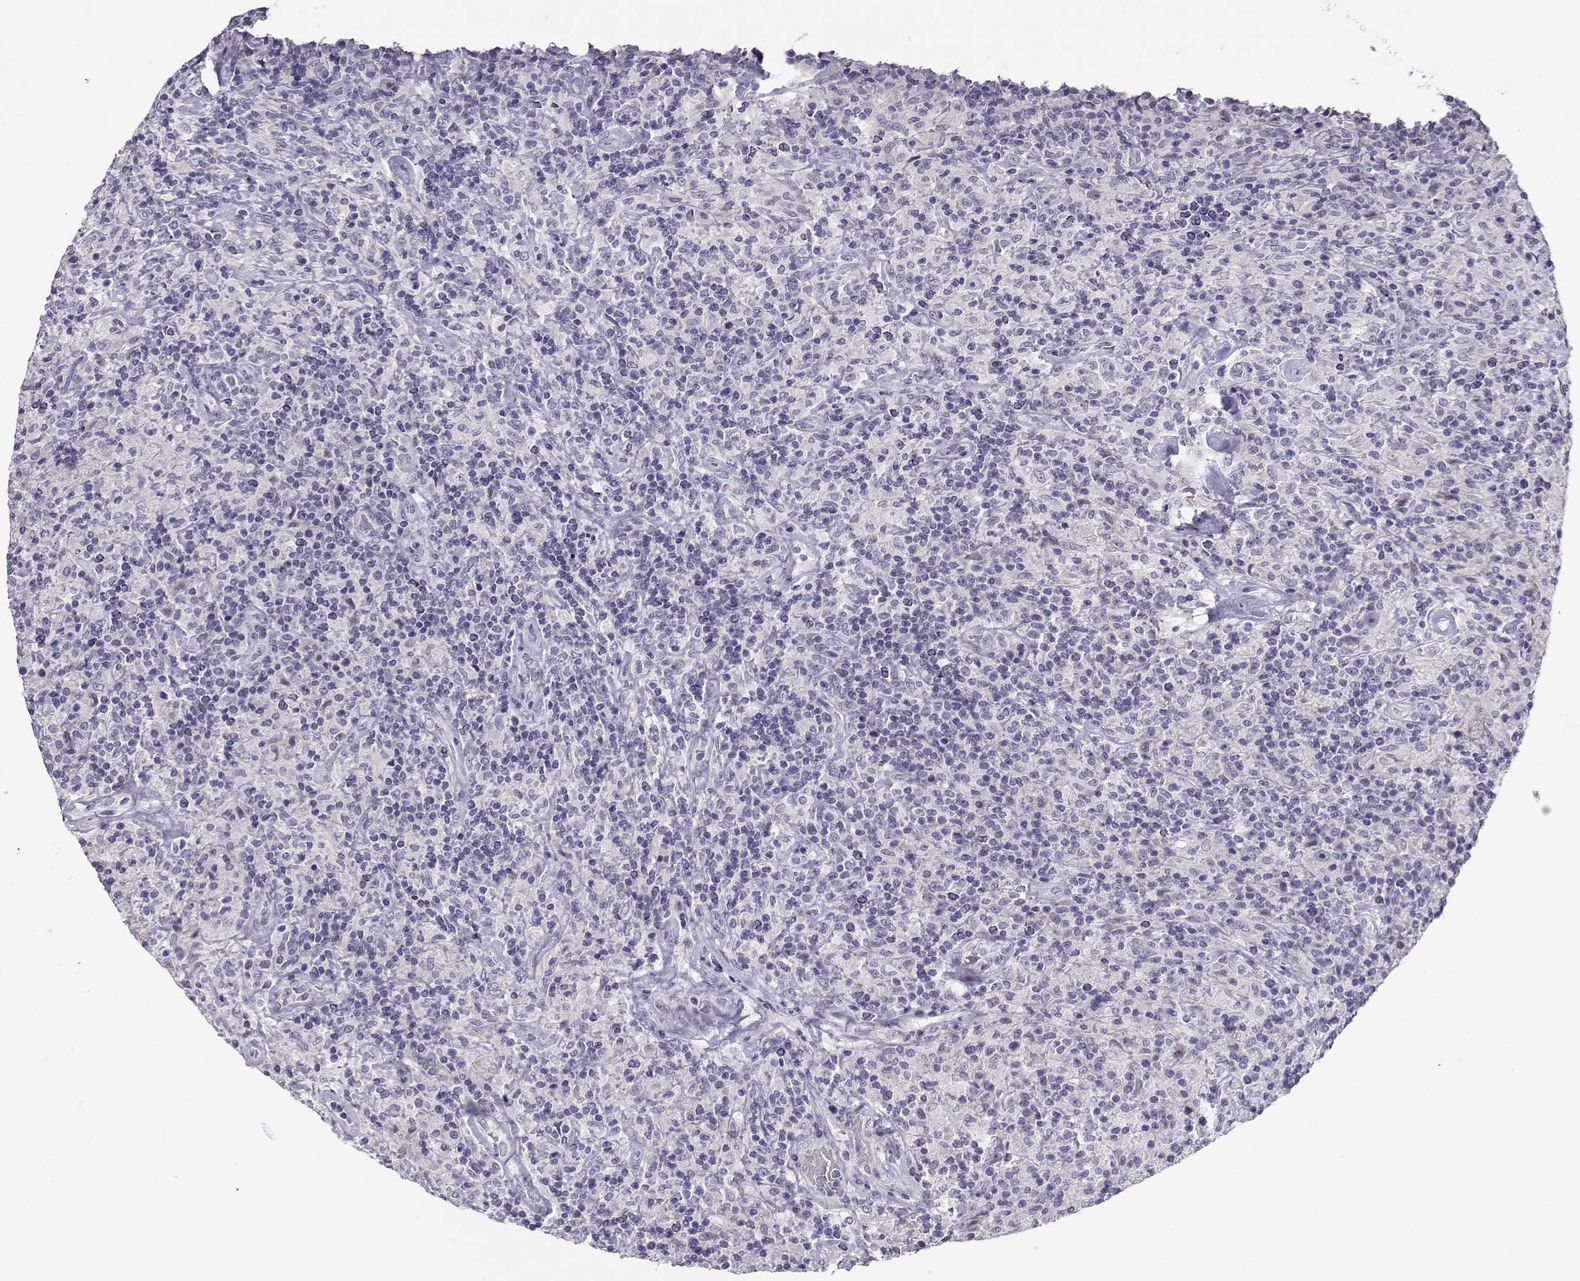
{"staining": {"intensity": "negative", "quantity": "none", "location": "none"}, "tissue": "lymphoma", "cell_type": "Tumor cells", "image_type": "cancer", "snomed": [{"axis": "morphology", "description": "Hodgkin's disease, NOS"}, {"axis": "topography", "description": "Lymph node"}], "caption": "IHC image of lymphoma stained for a protein (brown), which demonstrates no positivity in tumor cells.", "gene": "RHOXF2", "patient": {"sex": "male", "age": 70}}